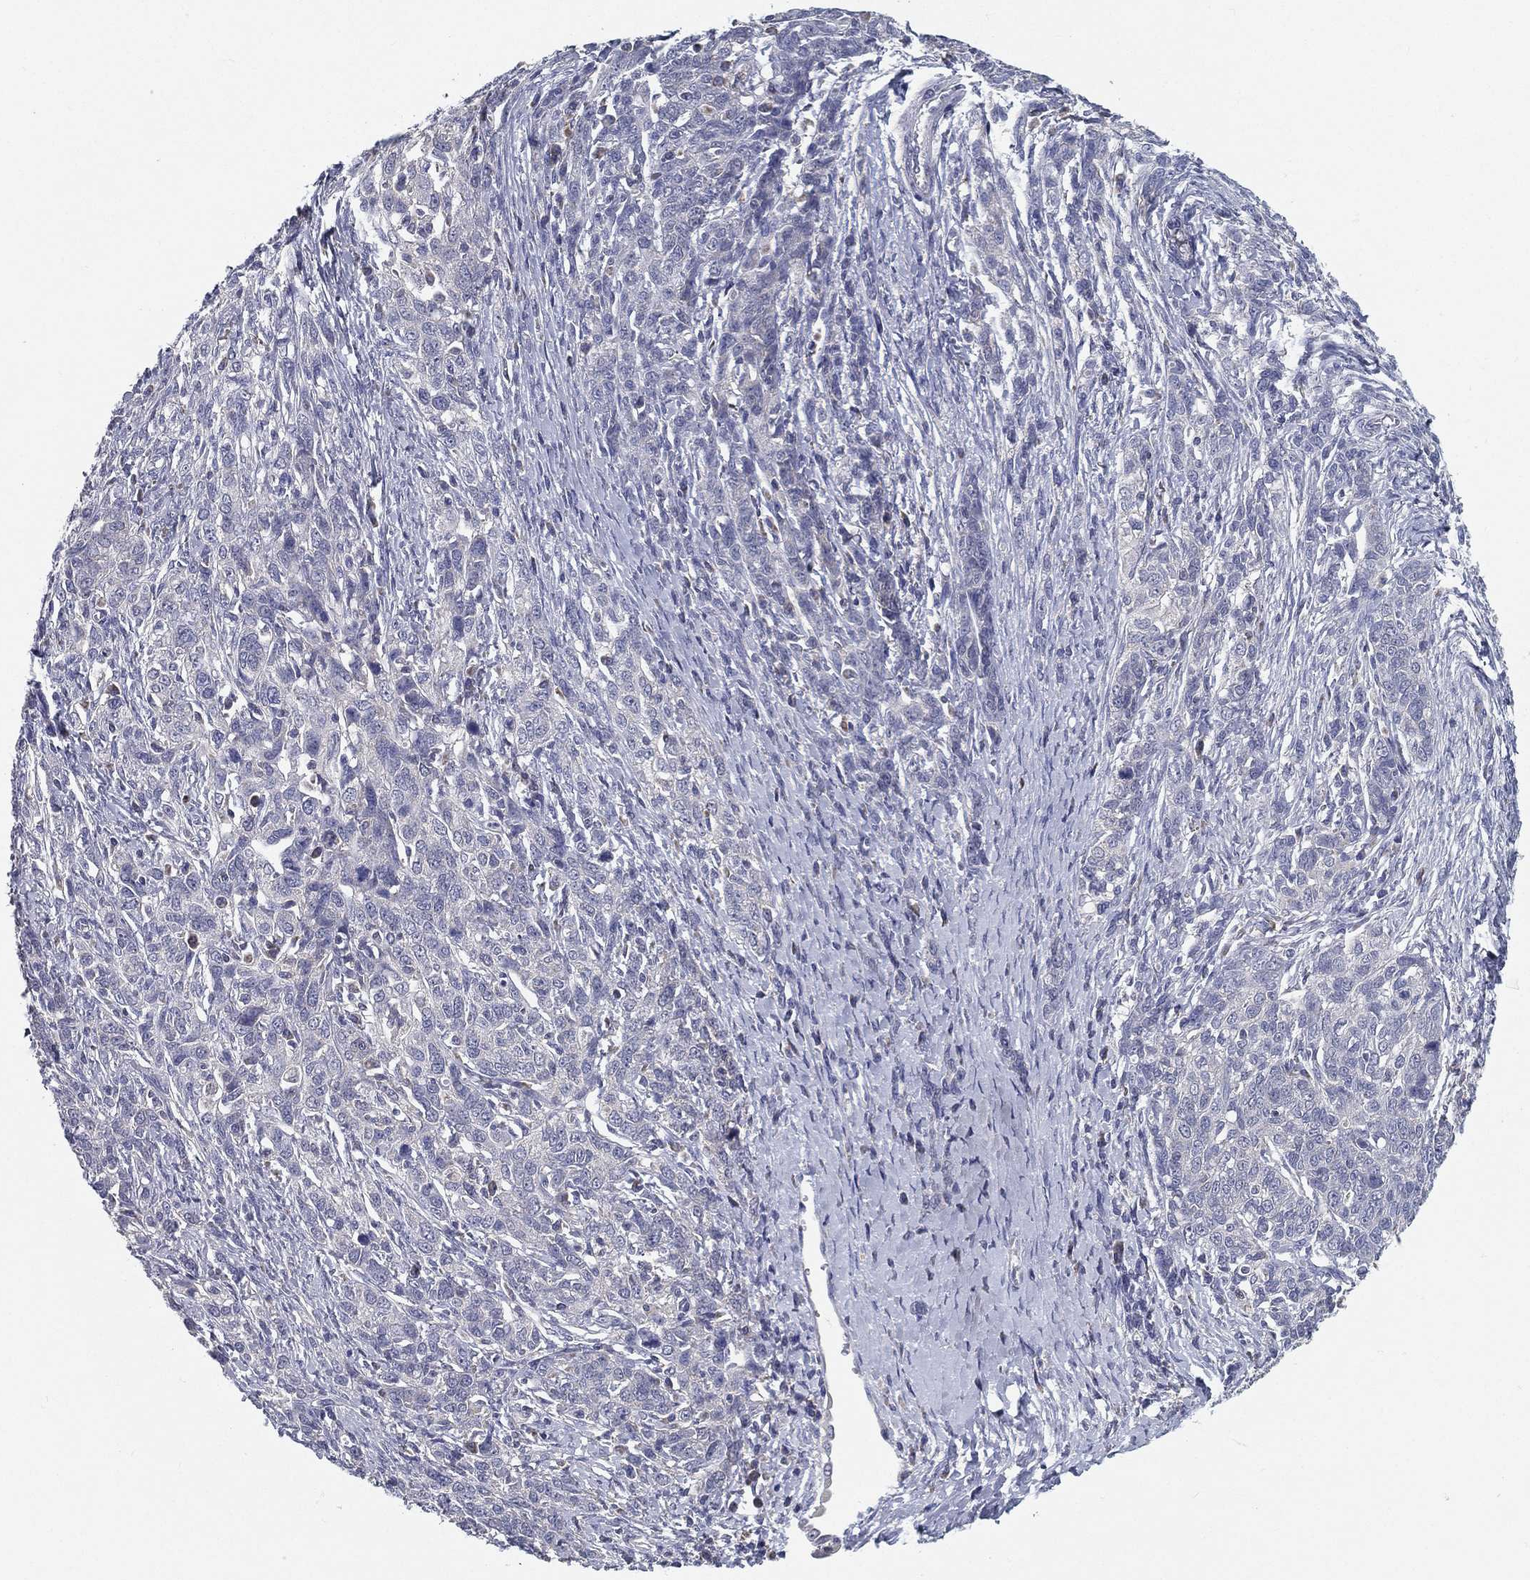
{"staining": {"intensity": "negative", "quantity": "none", "location": "none"}, "tissue": "ovarian cancer", "cell_type": "Tumor cells", "image_type": "cancer", "snomed": [{"axis": "morphology", "description": "Cystadenocarcinoma, serous, NOS"}, {"axis": "topography", "description": "Ovary"}], "caption": "Protein analysis of ovarian cancer (serous cystadenocarcinoma) reveals no significant staining in tumor cells.", "gene": "PCSK1", "patient": {"sex": "female", "age": 71}}